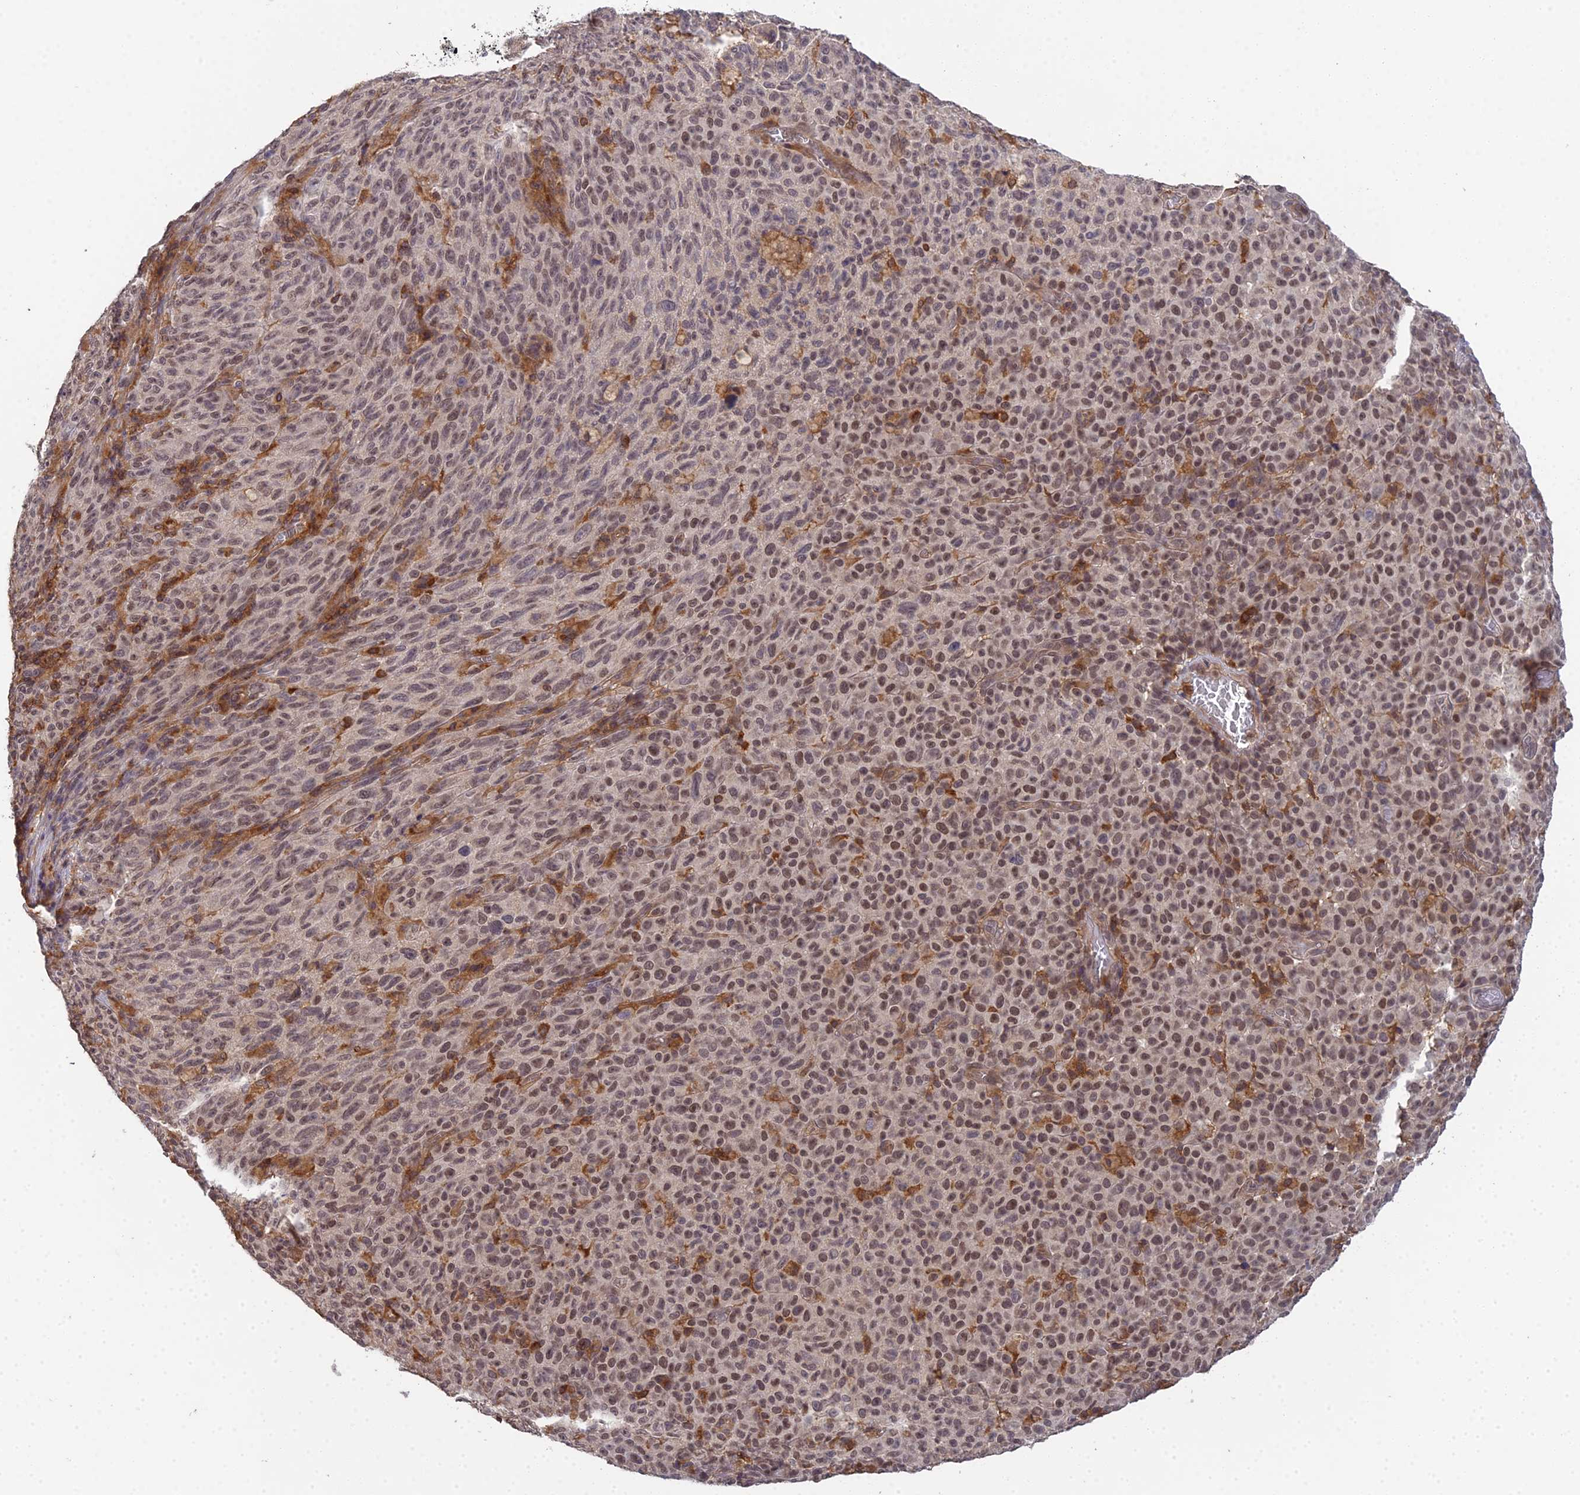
{"staining": {"intensity": "moderate", "quantity": "25%-75%", "location": "nuclear"}, "tissue": "melanoma", "cell_type": "Tumor cells", "image_type": "cancer", "snomed": [{"axis": "morphology", "description": "Malignant melanoma, NOS"}, {"axis": "topography", "description": "Skin"}], "caption": "Immunohistochemistry (IHC) staining of malignant melanoma, which displays medium levels of moderate nuclear expression in about 25%-75% of tumor cells indicating moderate nuclear protein positivity. The staining was performed using DAB (3,3'-diaminobenzidine) (brown) for protein detection and nuclei were counterstained in hematoxylin (blue).", "gene": "TPRX1", "patient": {"sex": "female", "age": 82}}